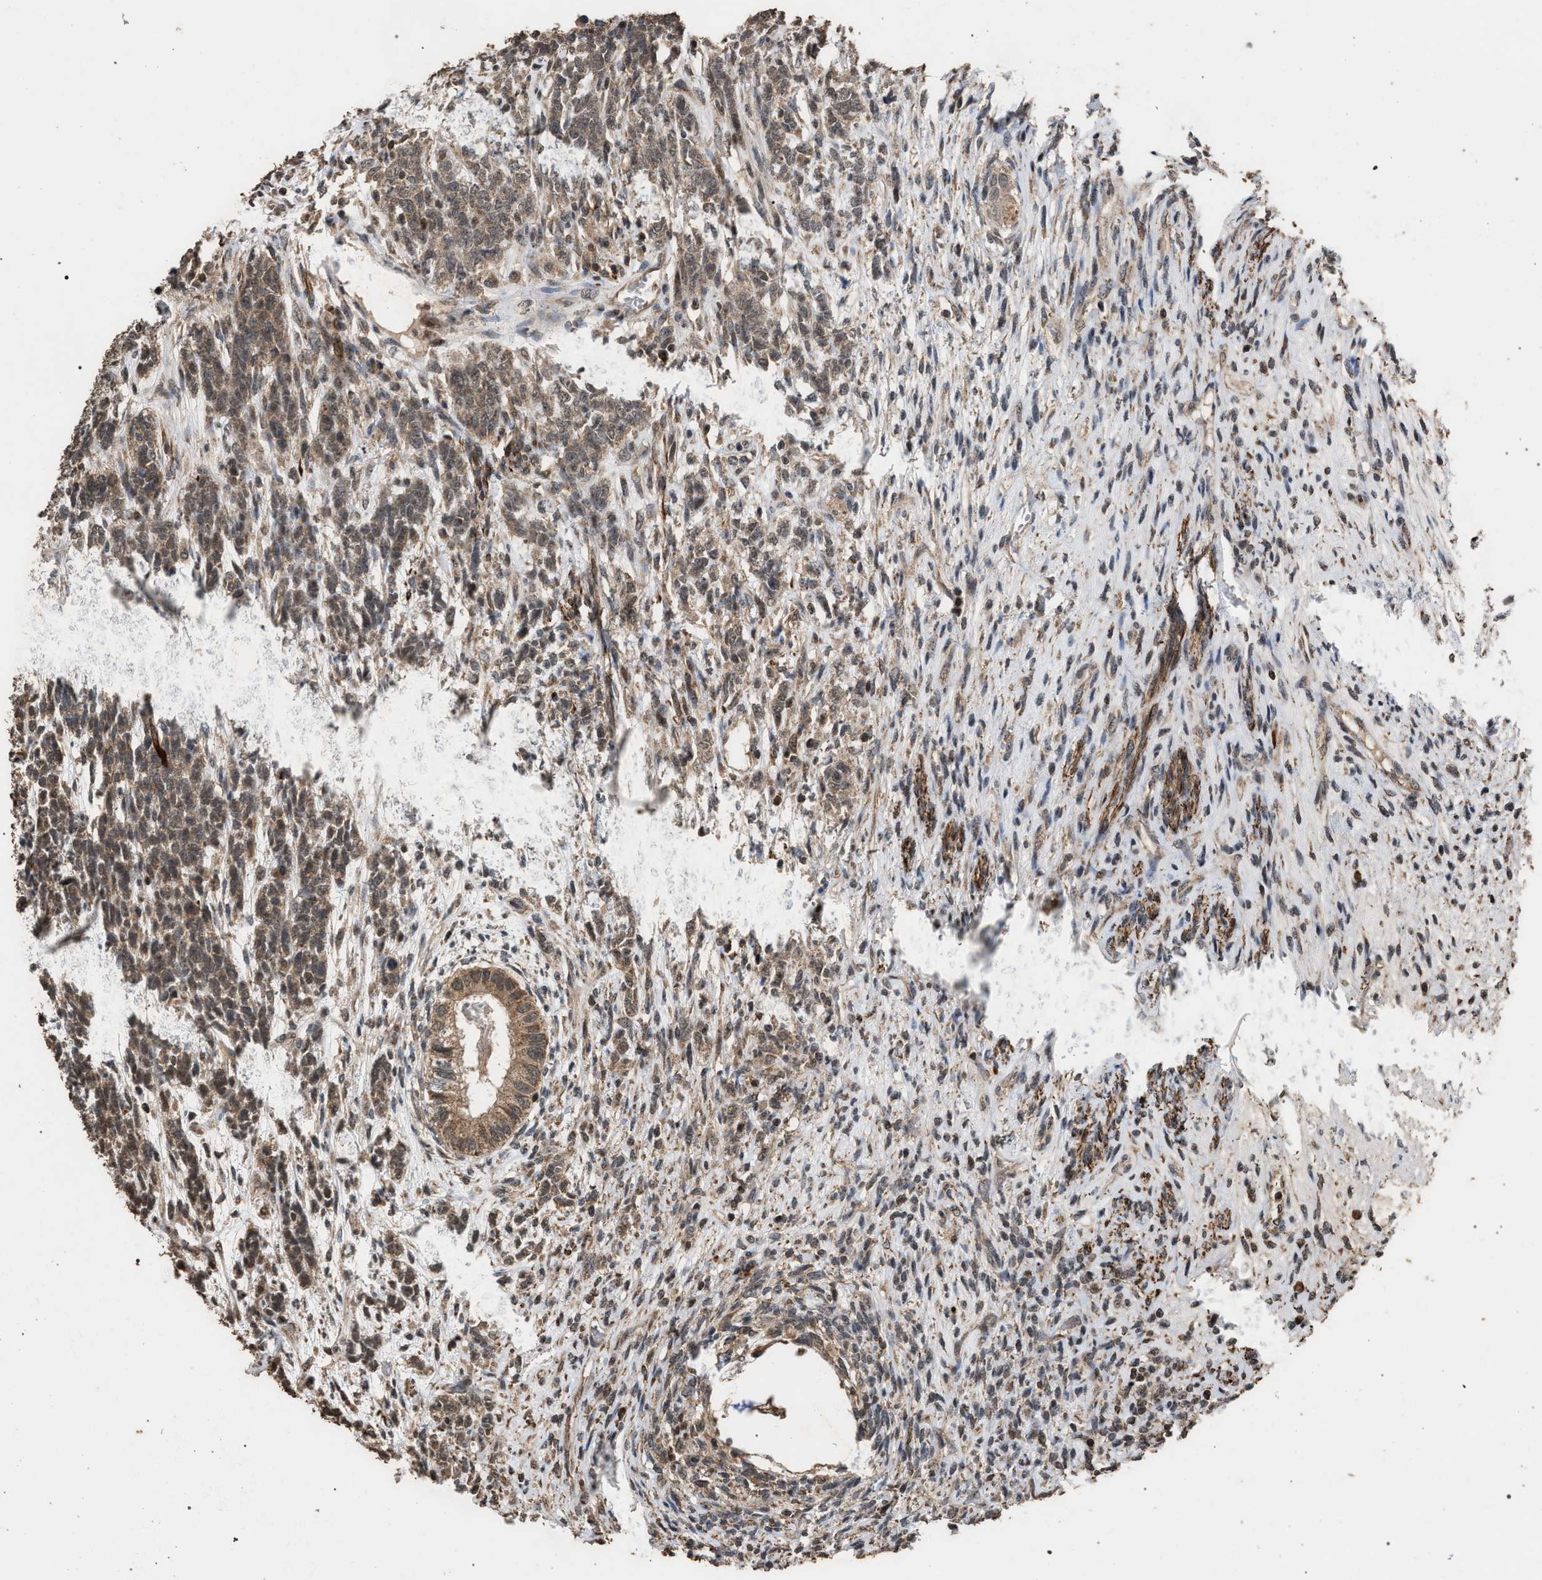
{"staining": {"intensity": "moderate", "quantity": ">75%", "location": "cytoplasmic/membranous"}, "tissue": "testis cancer", "cell_type": "Tumor cells", "image_type": "cancer", "snomed": [{"axis": "morphology", "description": "Seminoma, NOS"}, {"axis": "topography", "description": "Testis"}], "caption": "Immunohistochemistry staining of seminoma (testis), which demonstrates medium levels of moderate cytoplasmic/membranous staining in approximately >75% of tumor cells indicating moderate cytoplasmic/membranous protein expression. The staining was performed using DAB (3,3'-diaminobenzidine) (brown) for protein detection and nuclei were counterstained in hematoxylin (blue).", "gene": "NAA35", "patient": {"sex": "male", "age": 28}}